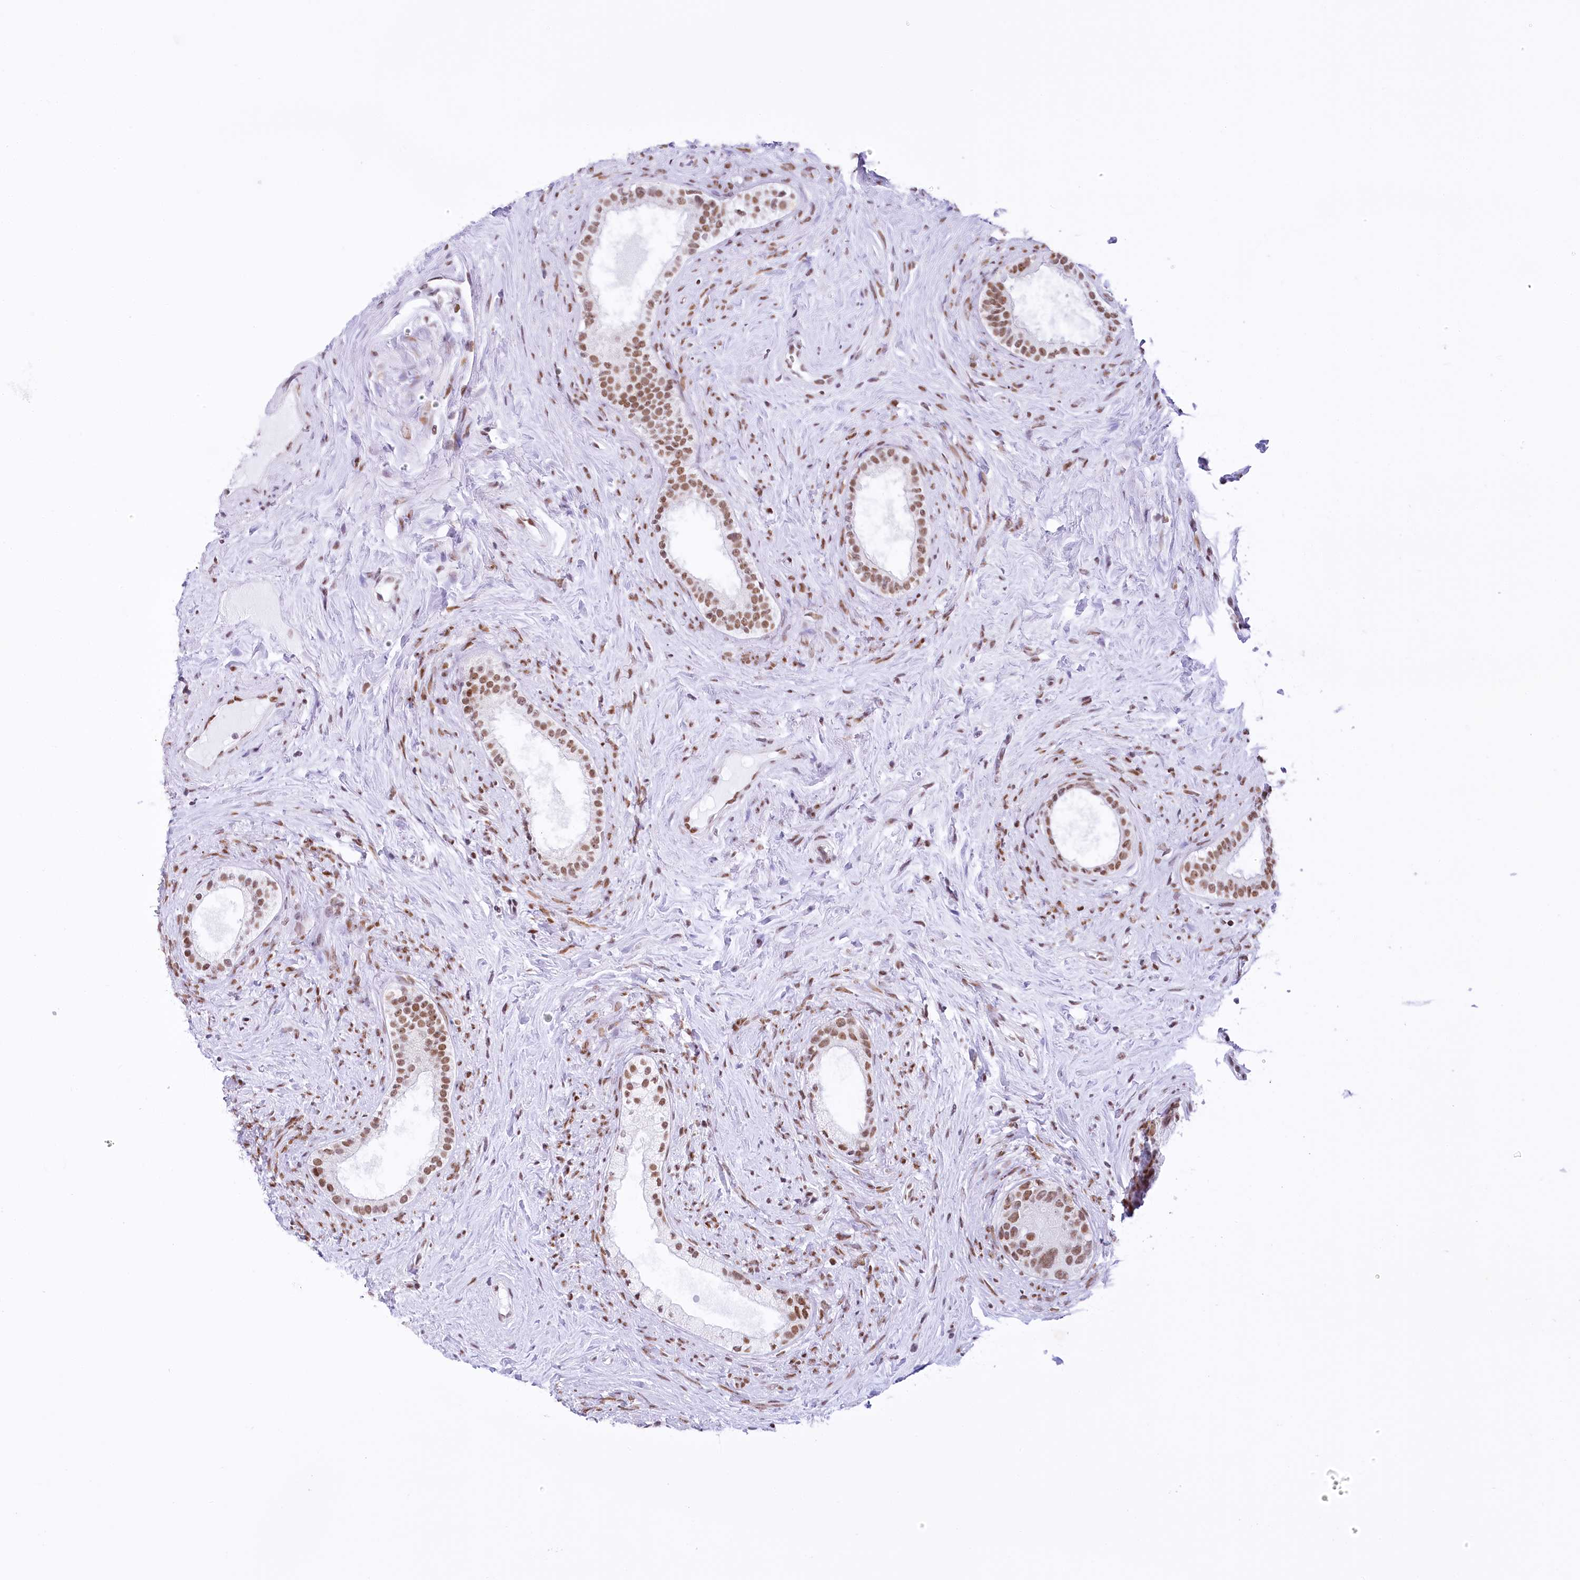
{"staining": {"intensity": "moderate", "quantity": ">75%", "location": "nuclear"}, "tissue": "epididymis", "cell_type": "Glandular cells", "image_type": "normal", "snomed": [{"axis": "morphology", "description": "Normal tissue, NOS"}, {"axis": "topography", "description": "Epididymis"}], "caption": "Brown immunohistochemical staining in normal human epididymis demonstrates moderate nuclear positivity in approximately >75% of glandular cells.", "gene": "HNRNPA0", "patient": {"sex": "male", "age": 84}}